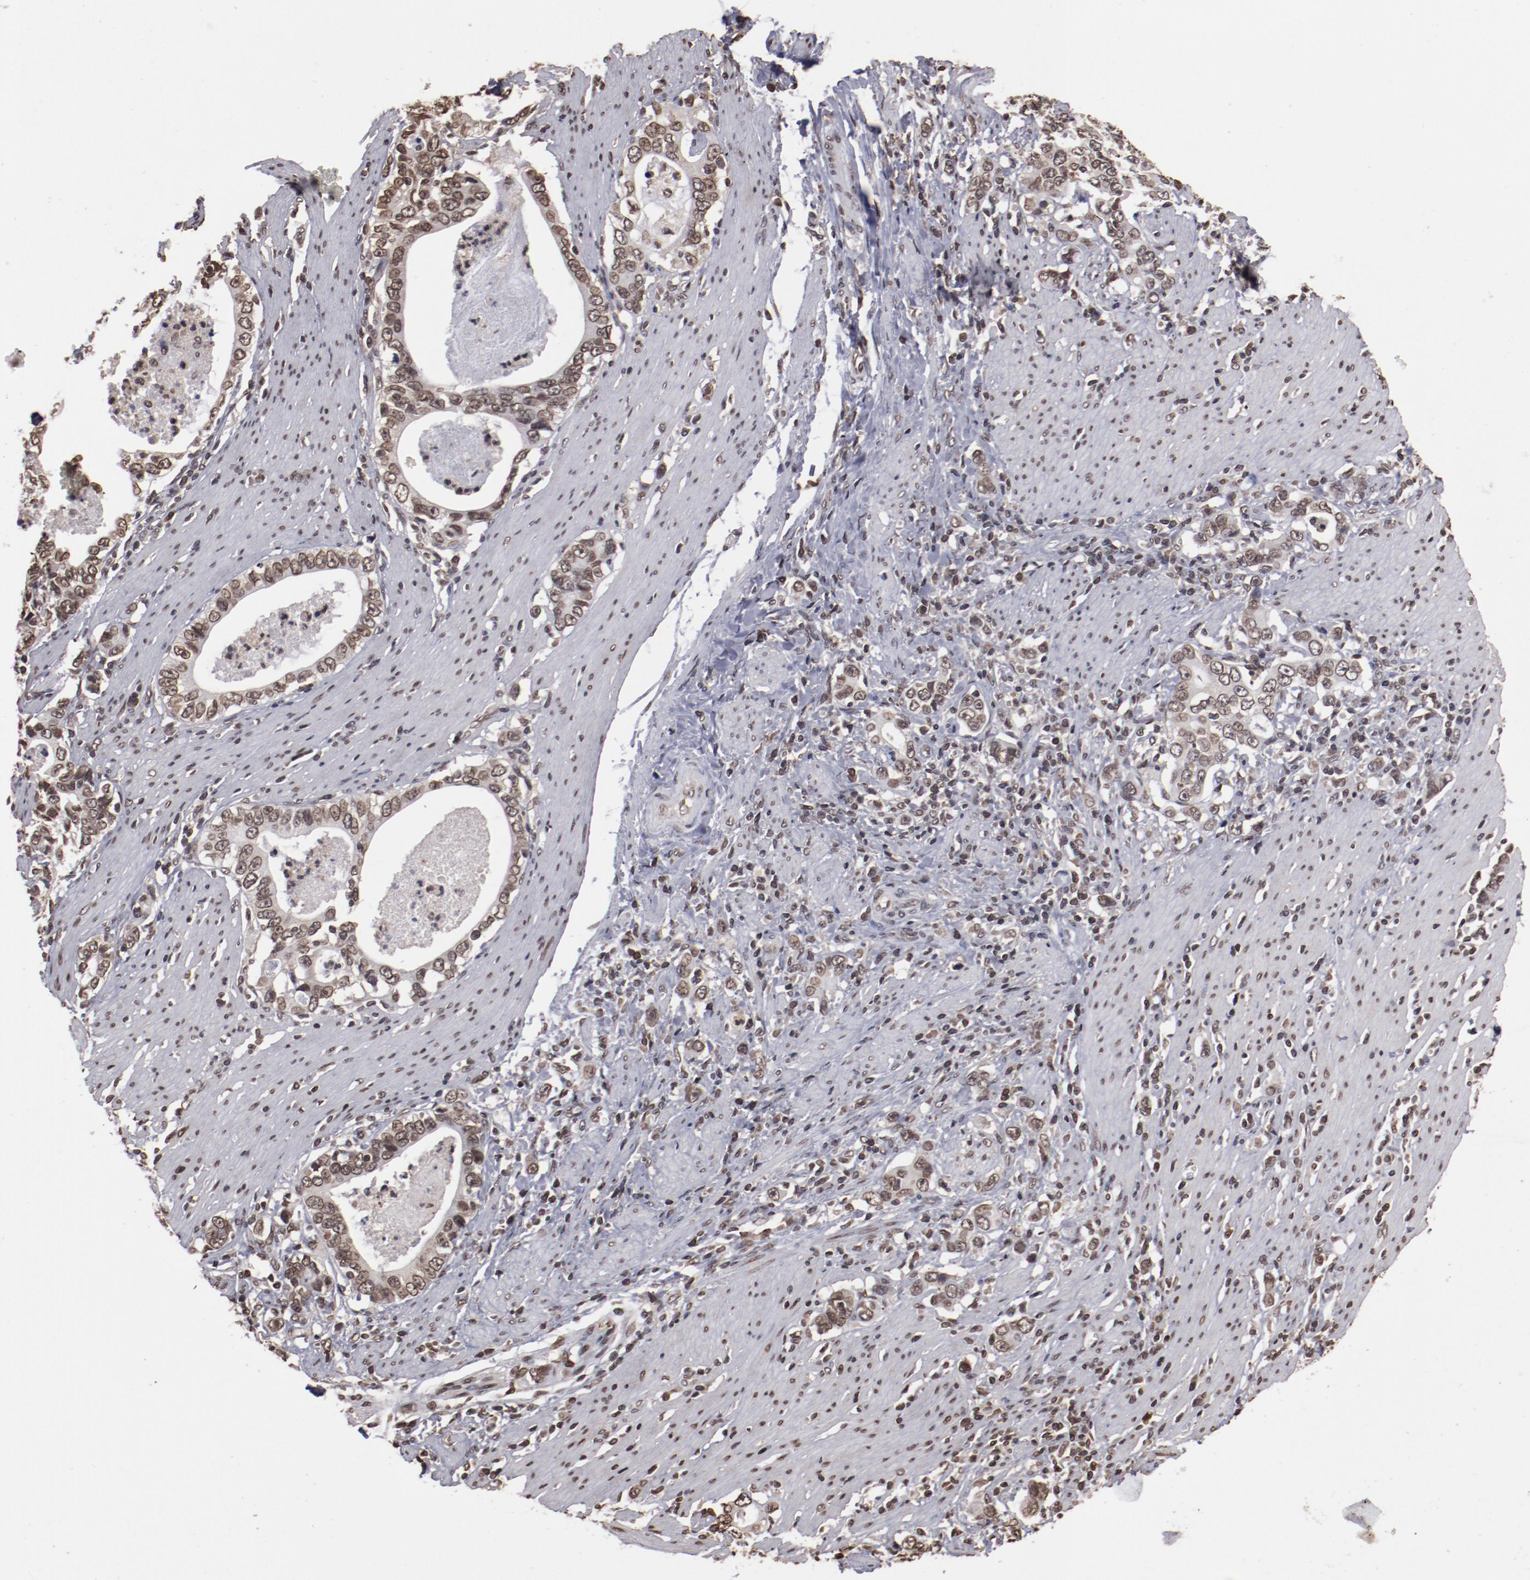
{"staining": {"intensity": "weak", "quantity": ">75%", "location": "nuclear"}, "tissue": "stomach cancer", "cell_type": "Tumor cells", "image_type": "cancer", "snomed": [{"axis": "morphology", "description": "Adenocarcinoma, NOS"}, {"axis": "topography", "description": "Stomach, lower"}], "caption": "DAB (3,3'-diaminobenzidine) immunohistochemical staining of adenocarcinoma (stomach) exhibits weak nuclear protein expression in approximately >75% of tumor cells.", "gene": "AKT1", "patient": {"sex": "female", "age": 72}}